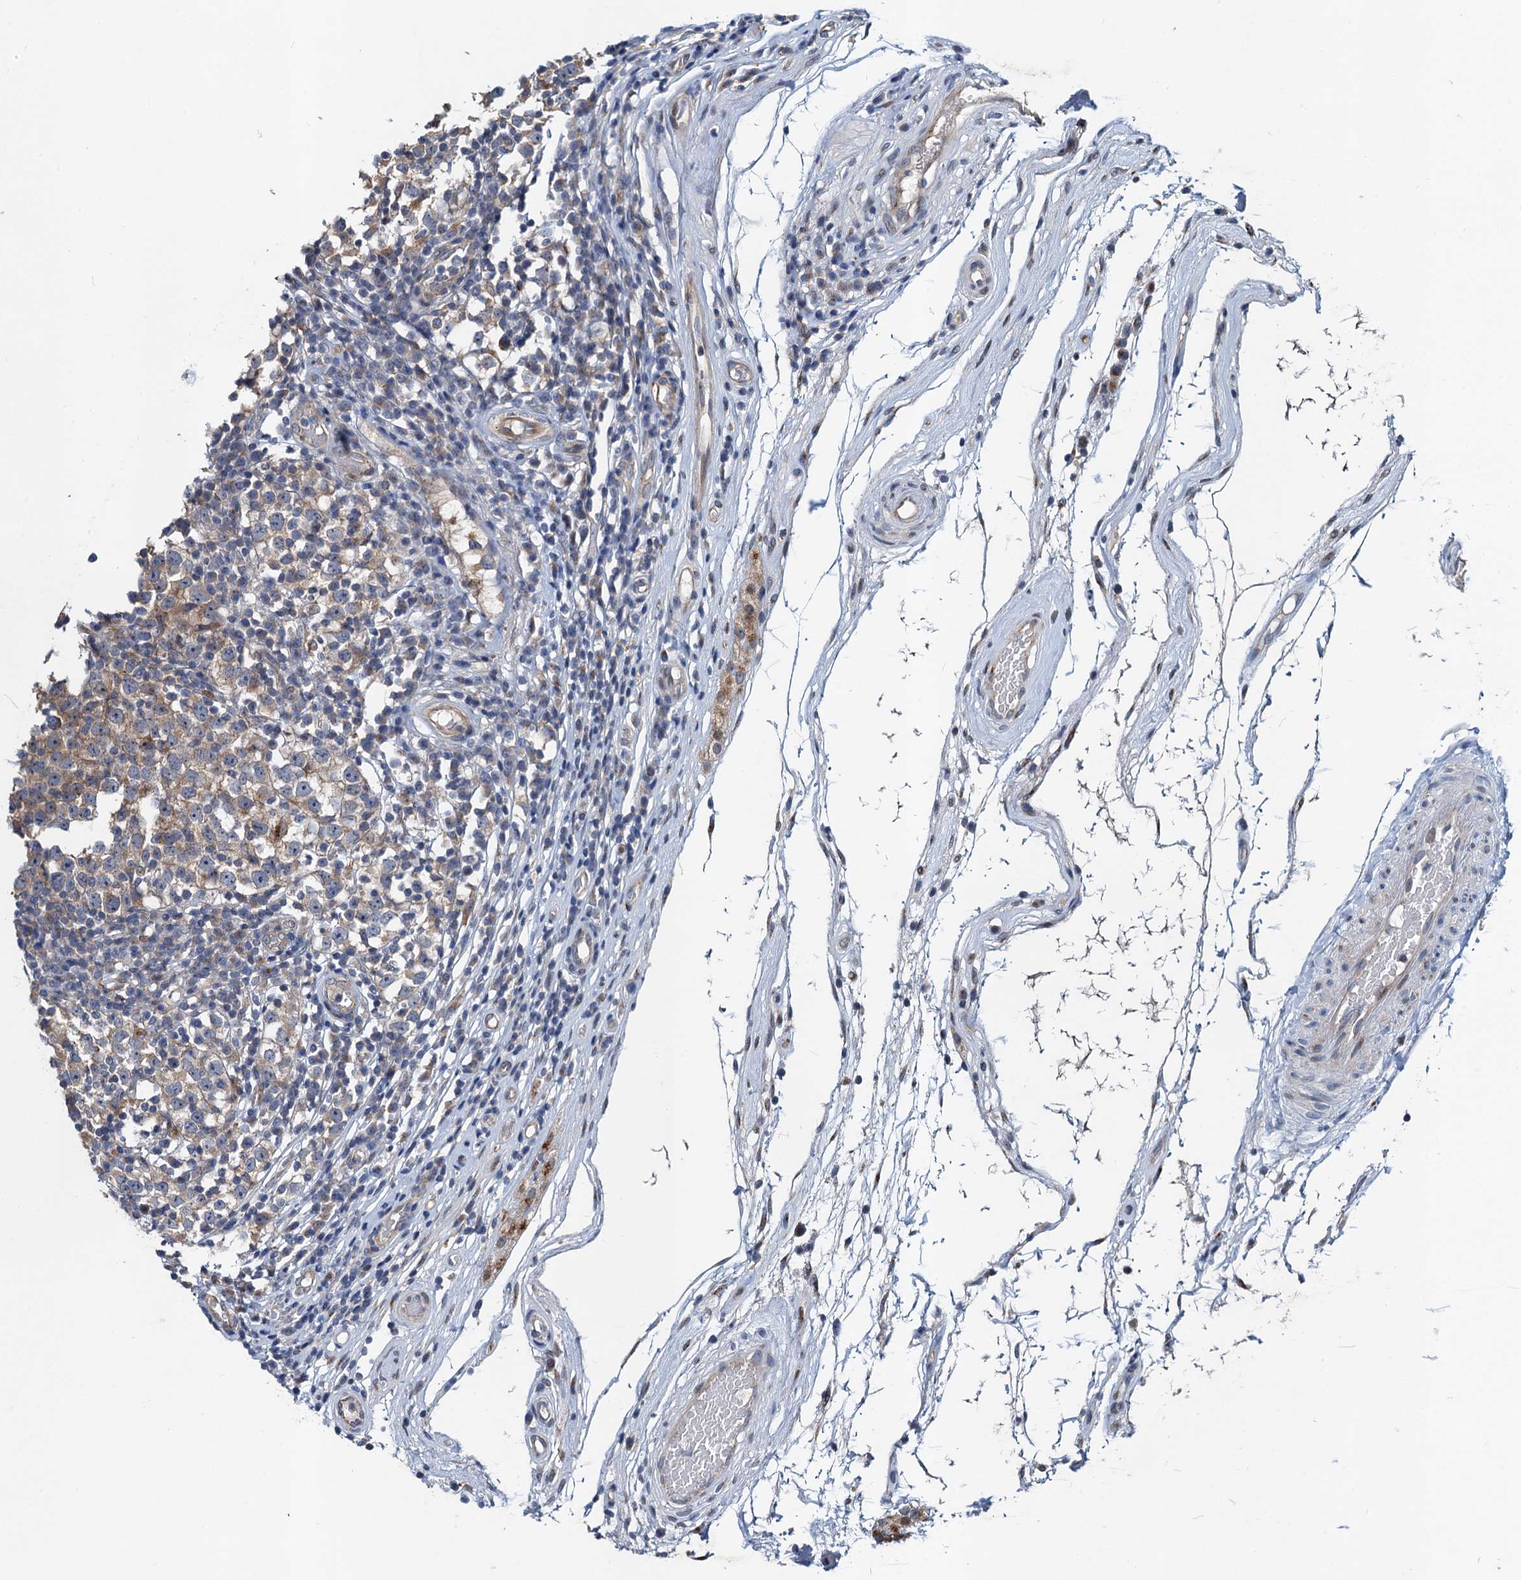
{"staining": {"intensity": "weak", "quantity": "<25%", "location": "cytoplasmic/membranous"}, "tissue": "testis cancer", "cell_type": "Tumor cells", "image_type": "cancer", "snomed": [{"axis": "morphology", "description": "Seminoma, NOS"}, {"axis": "topography", "description": "Testis"}], "caption": "A histopathology image of testis cancer (seminoma) stained for a protein shows no brown staining in tumor cells.", "gene": "NBEA", "patient": {"sex": "male", "age": 65}}